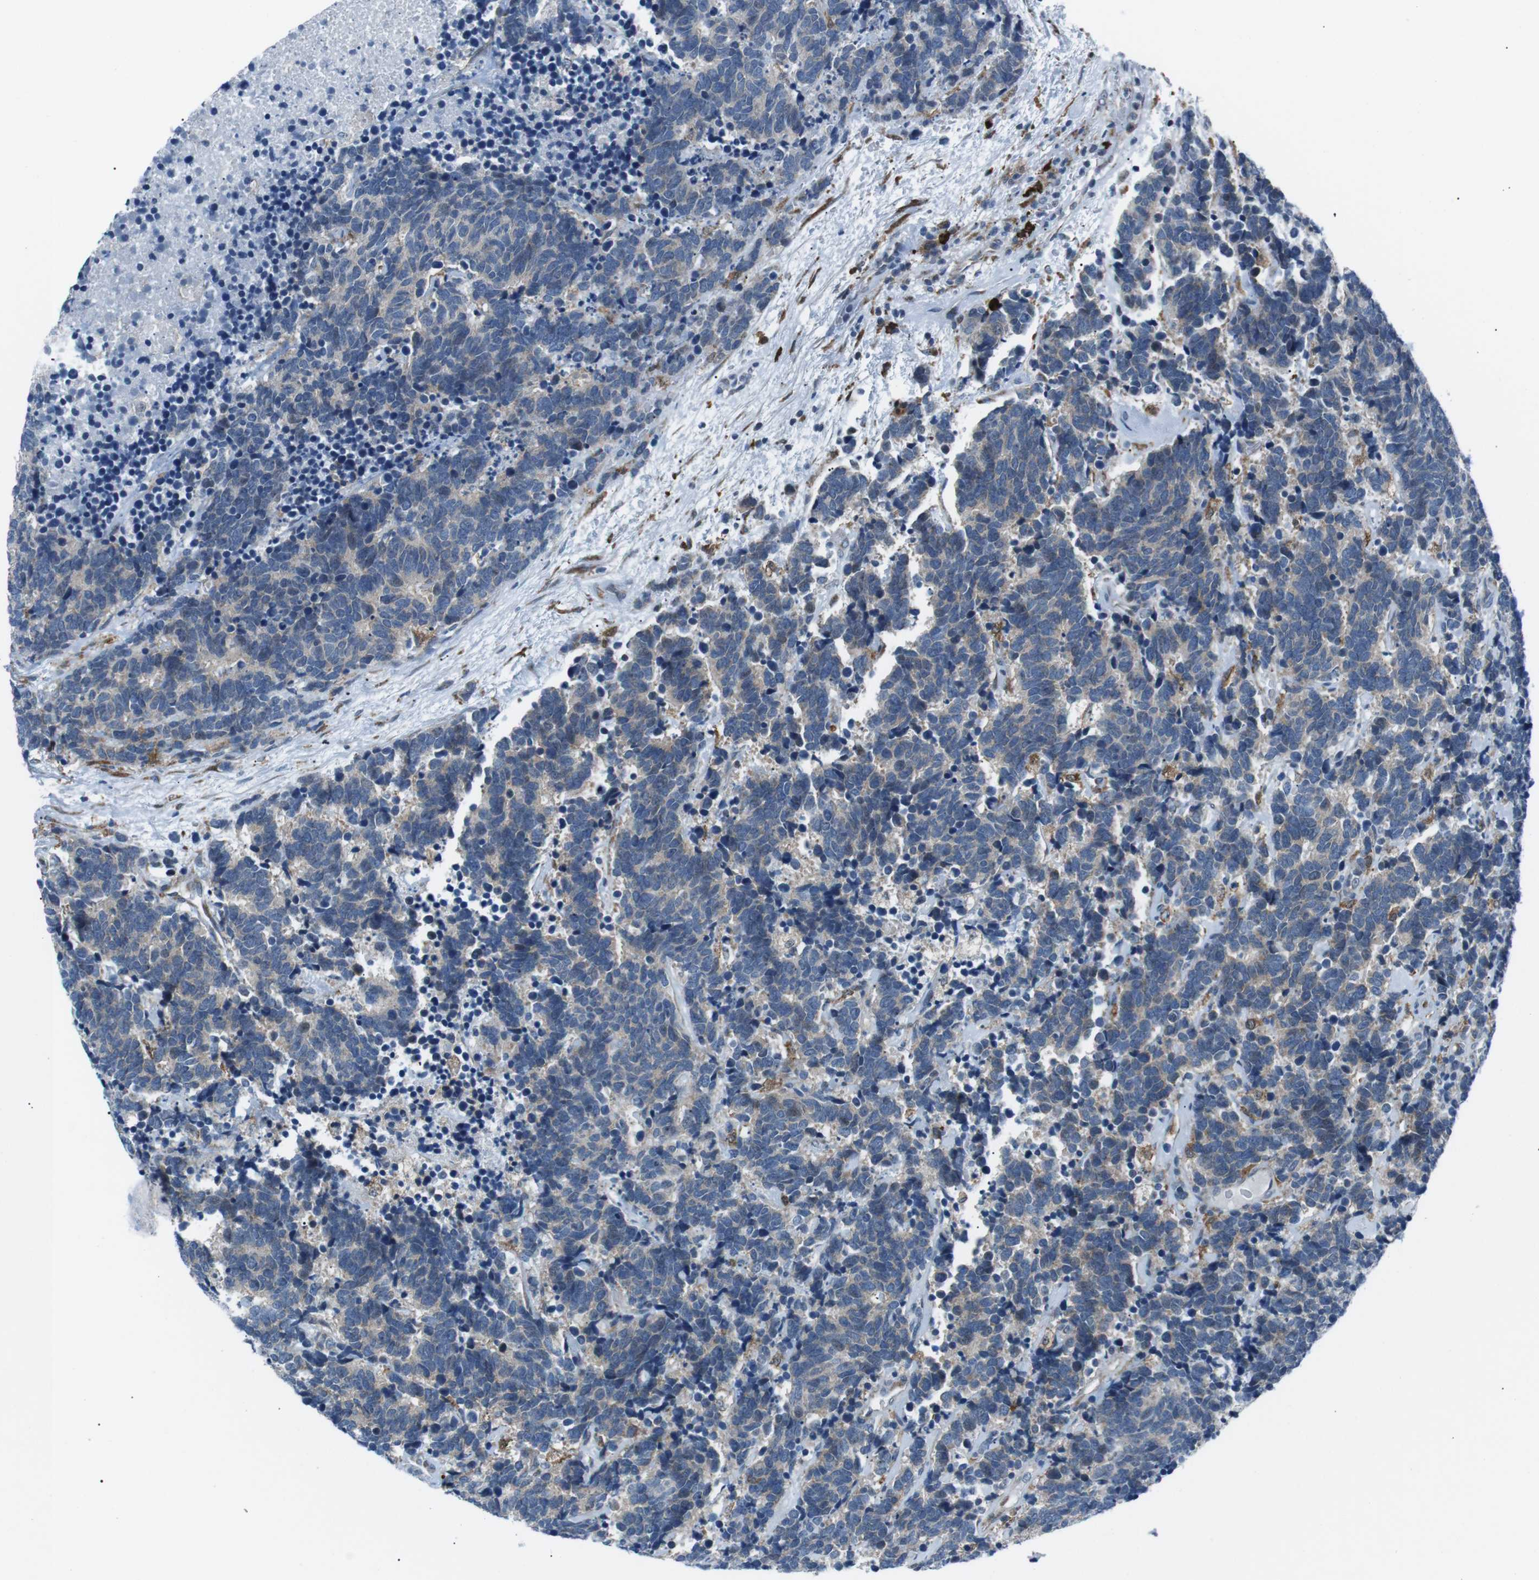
{"staining": {"intensity": "weak", "quantity": "25%-75%", "location": "cytoplasmic/membranous"}, "tissue": "carcinoid", "cell_type": "Tumor cells", "image_type": "cancer", "snomed": [{"axis": "morphology", "description": "Carcinoma, NOS"}, {"axis": "morphology", "description": "Carcinoid, malignant, NOS"}, {"axis": "topography", "description": "Urinary bladder"}], "caption": "Immunohistochemical staining of carcinoid reveals weak cytoplasmic/membranous protein staining in approximately 25%-75% of tumor cells.", "gene": "BLNK", "patient": {"sex": "male", "age": 57}}